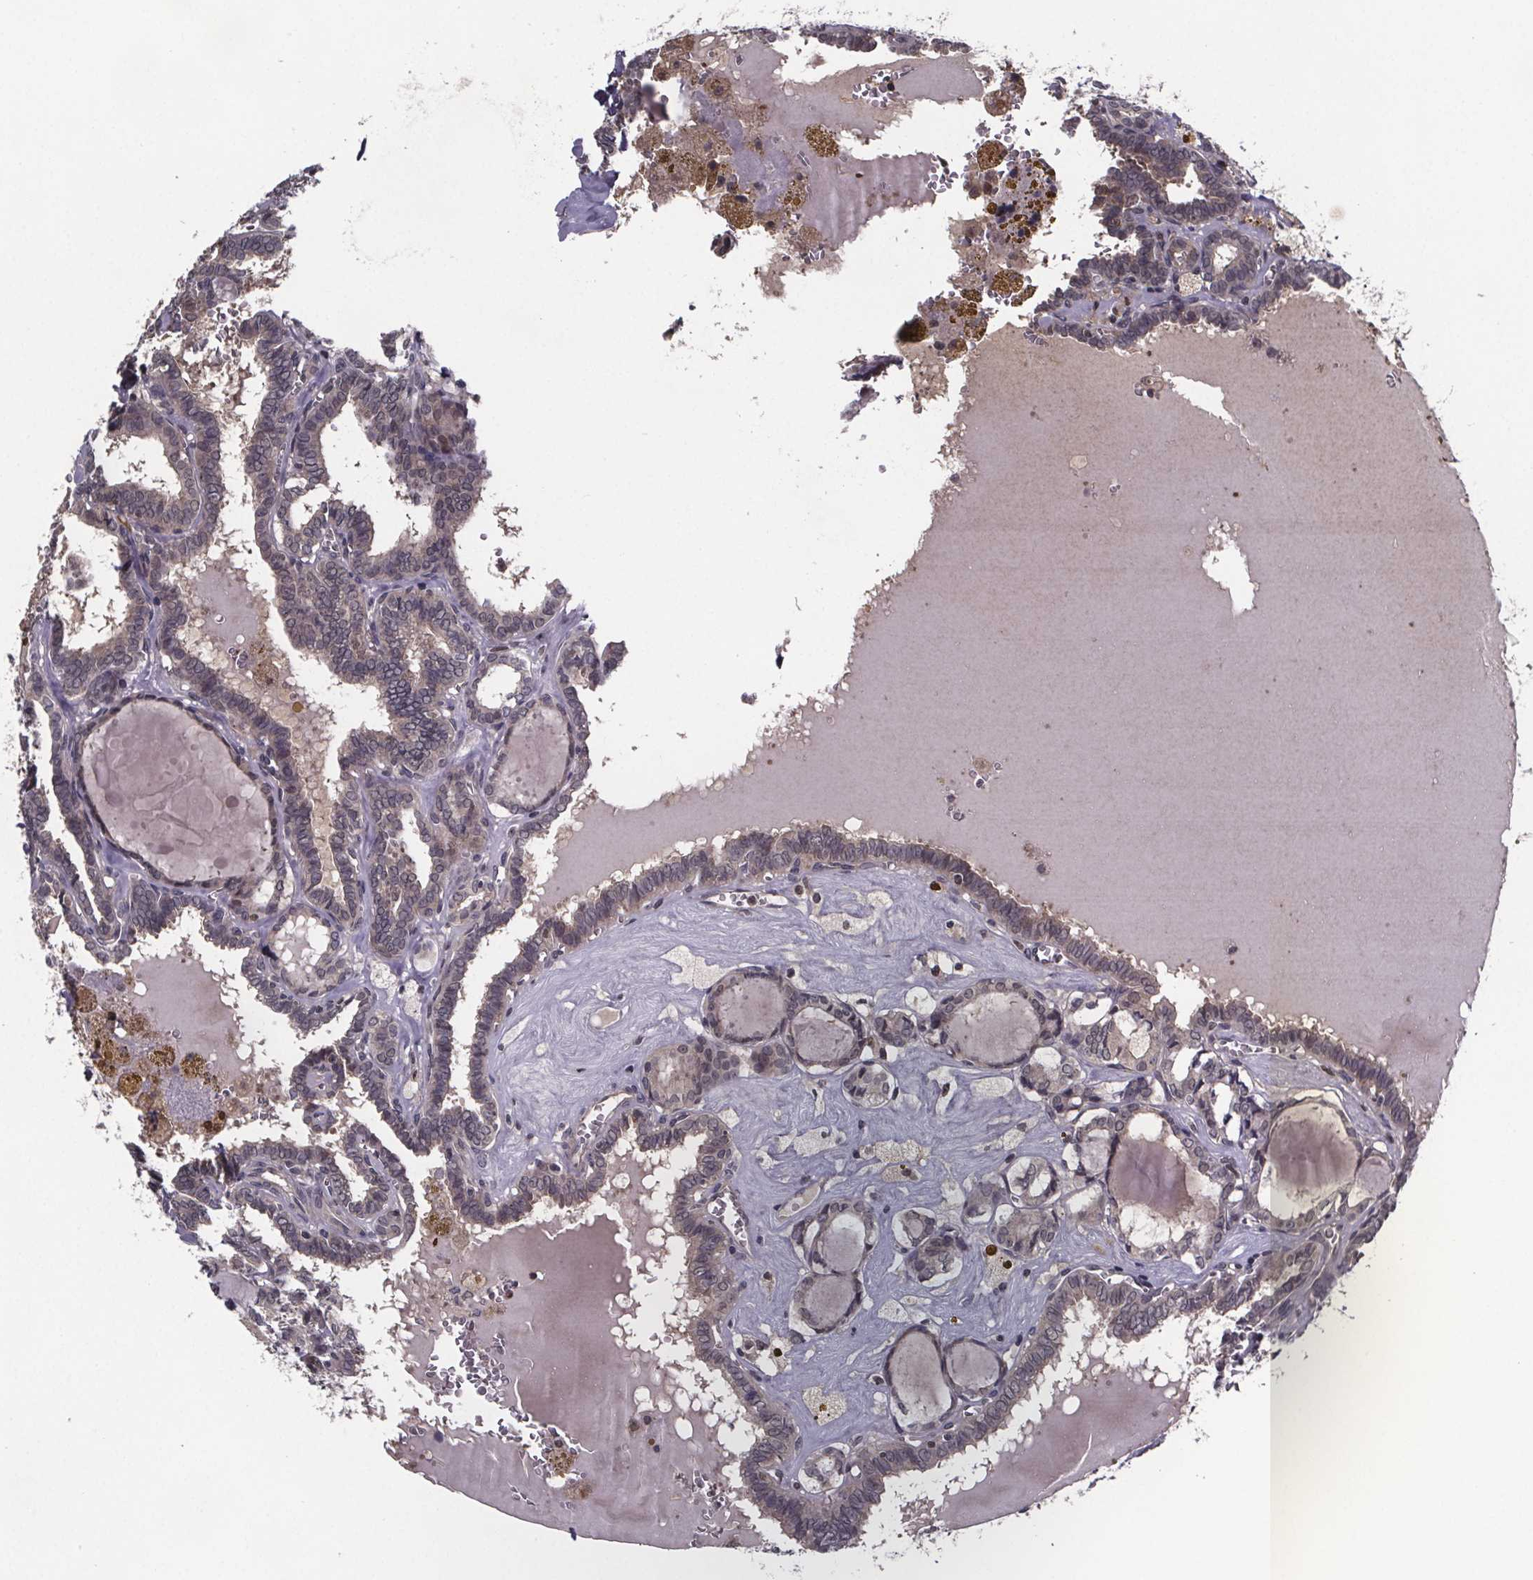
{"staining": {"intensity": "weak", "quantity": "<25%", "location": "cytoplasmic/membranous"}, "tissue": "thyroid cancer", "cell_type": "Tumor cells", "image_type": "cancer", "snomed": [{"axis": "morphology", "description": "Papillary adenocarcinoma, NOS"}, {"axis": "topography", "description": "Thyroid gland"}], "caption": "The photomicrograph reveals no significant expression in tumor cells of thyroid papillary adenocarcinoma.", "gene": "FN3KRP", "patient": {"sex": "female", "age": 39}}